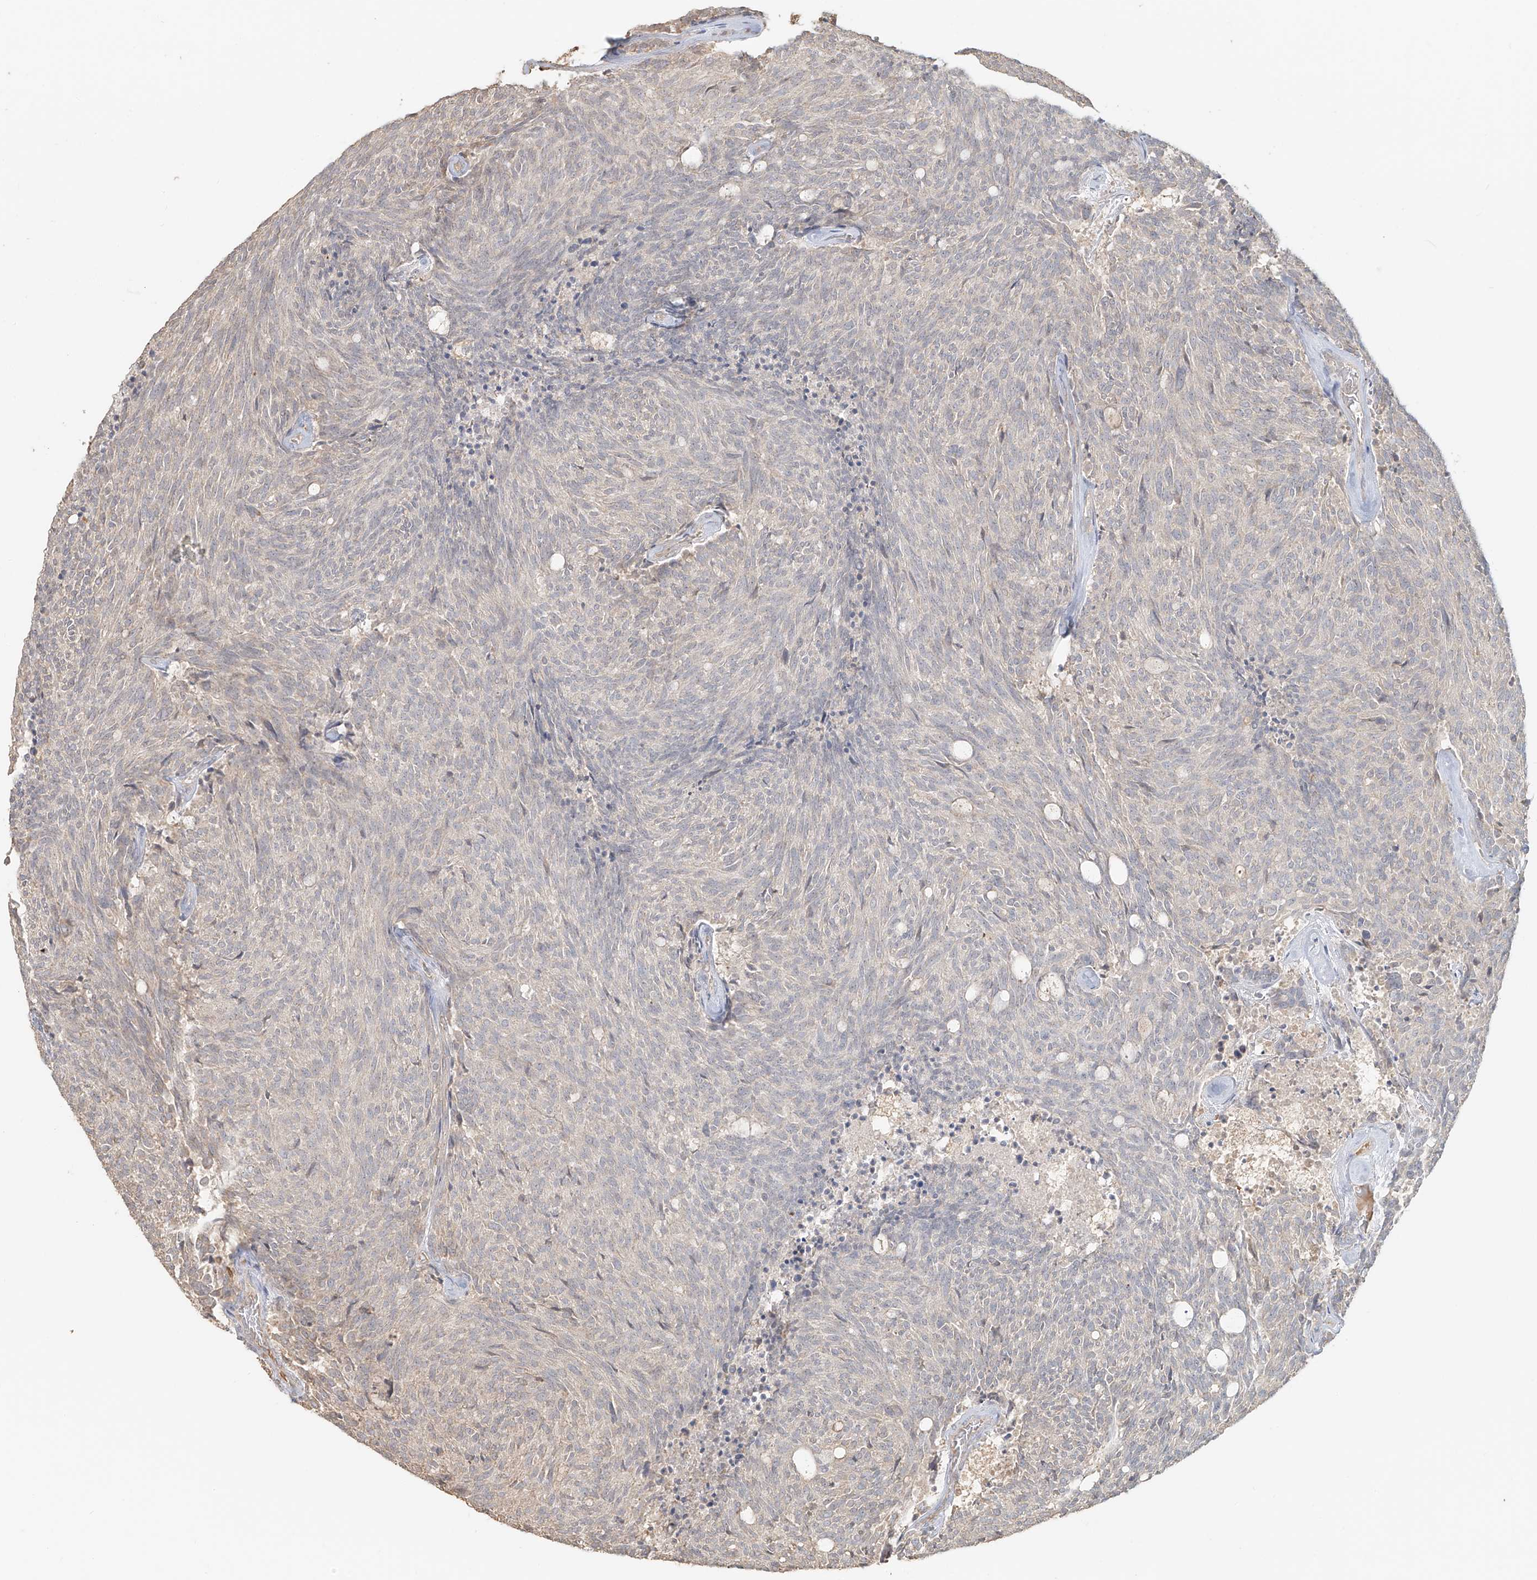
{"staining": {"intensity": "negative", "quantity": "none", "location": "none"}, "tissue": "carcinoid", "cell_type": "Tumor cells", "image_type": "cancer", "snomed": [{"axis": "morphology", "description": "Carcinoid, malignant, NOS"}, {"axis": "topography", "description": "Pancreas"}], "caption": "Carcinoid (malignant) was stained to show a protein in brown. There is no significant positivity in tumor cells.", "gene": "NPHS1", "patient": {"sex": "female", "age": 54}}